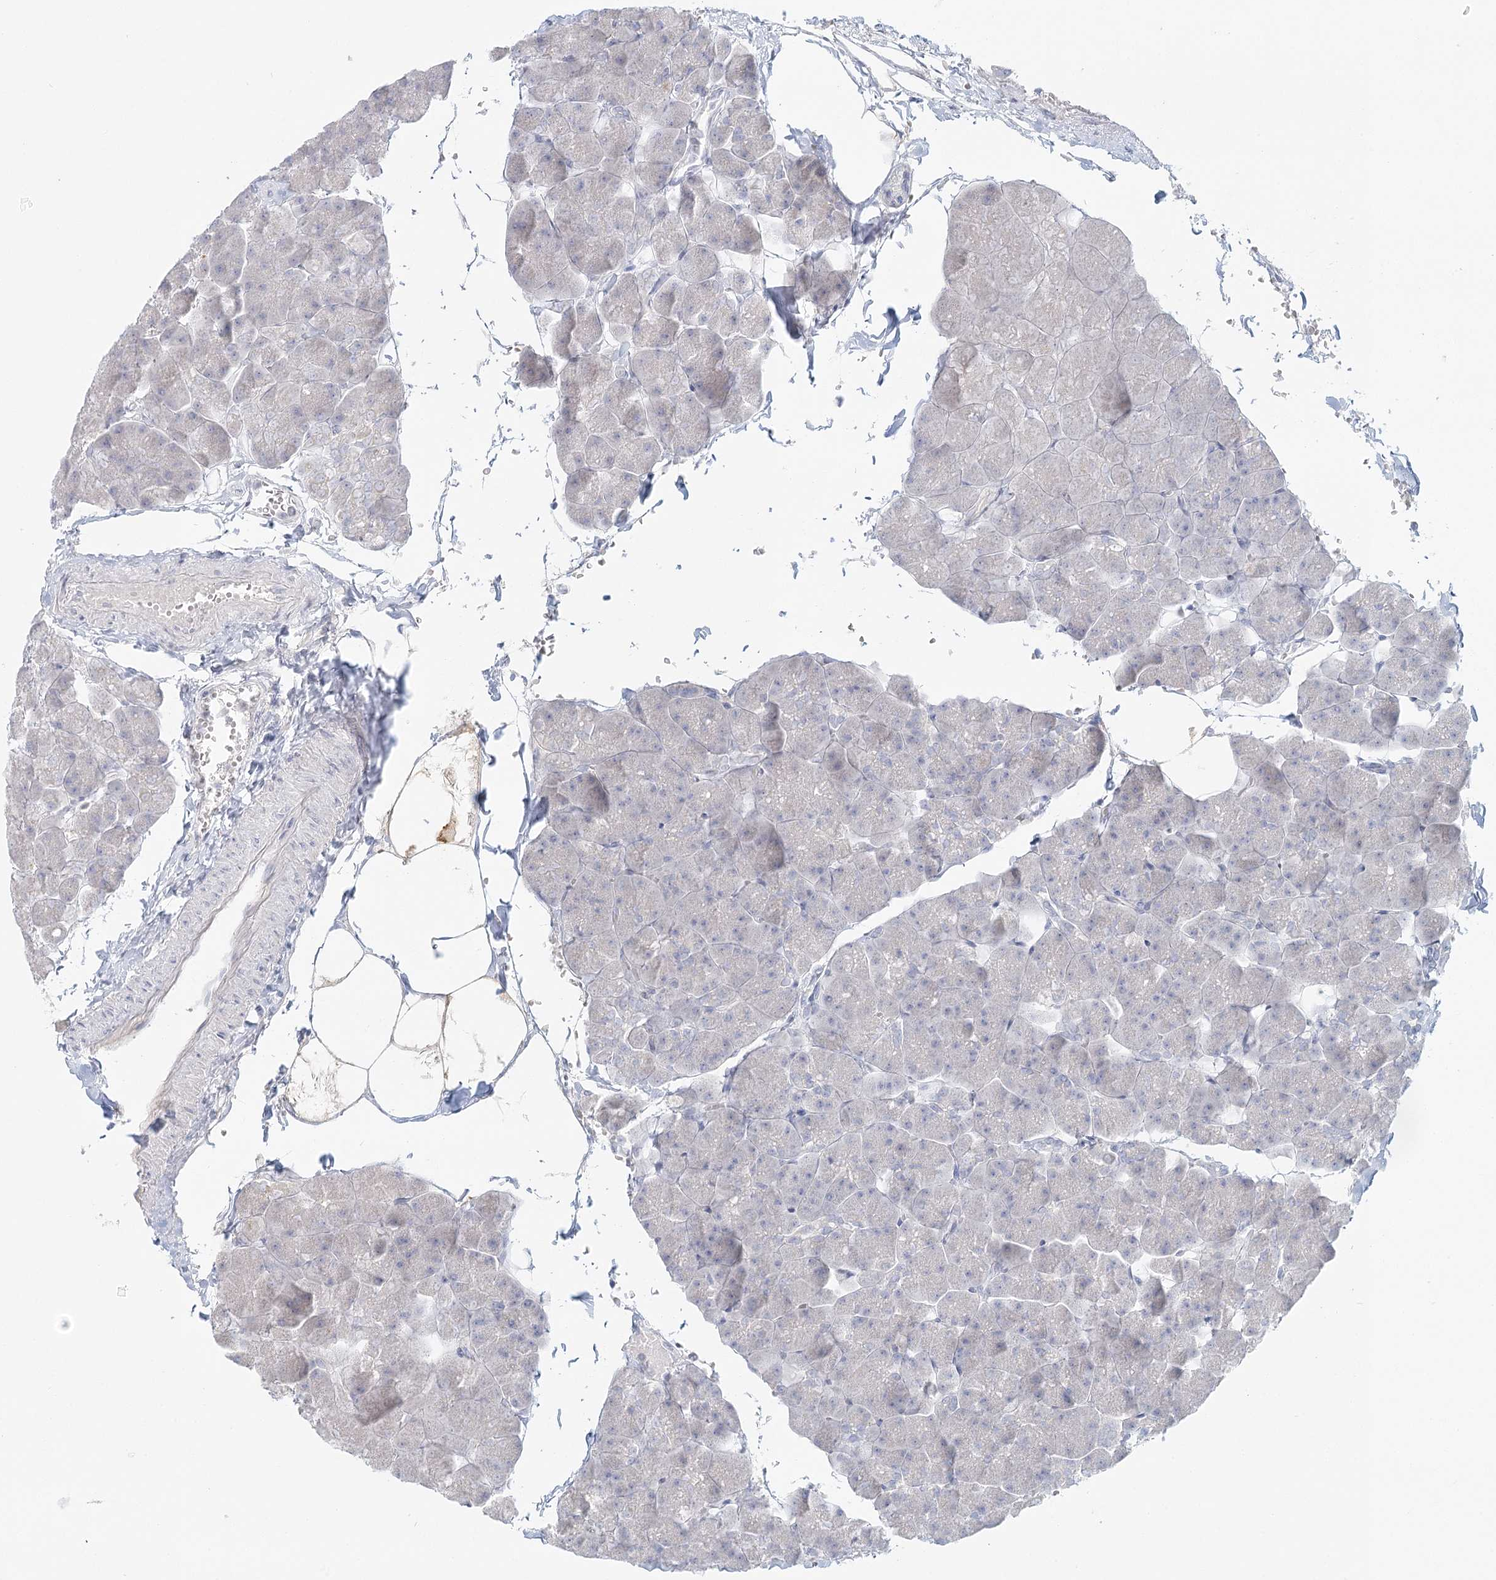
{"staining": {"intensity": "negative", "quantity": "none", "location": "none"}, "tissue": "pancreas", "cell_type": "Exocrine glandular cells", "image_type": "normal", "snomed": [{"axis": "morphology", "description": "Normal tissue, NOS"}, {"axis": "topography", "description": "Pancreas"}], "caption": "Immunohistochemistry photomicrograph of unremarkable pancreas stained for a protein (brown), which shows no expression in exocrine glandular cells.", "gene": "DMGDH", "patient": {"sex": "male", "age": 35}}